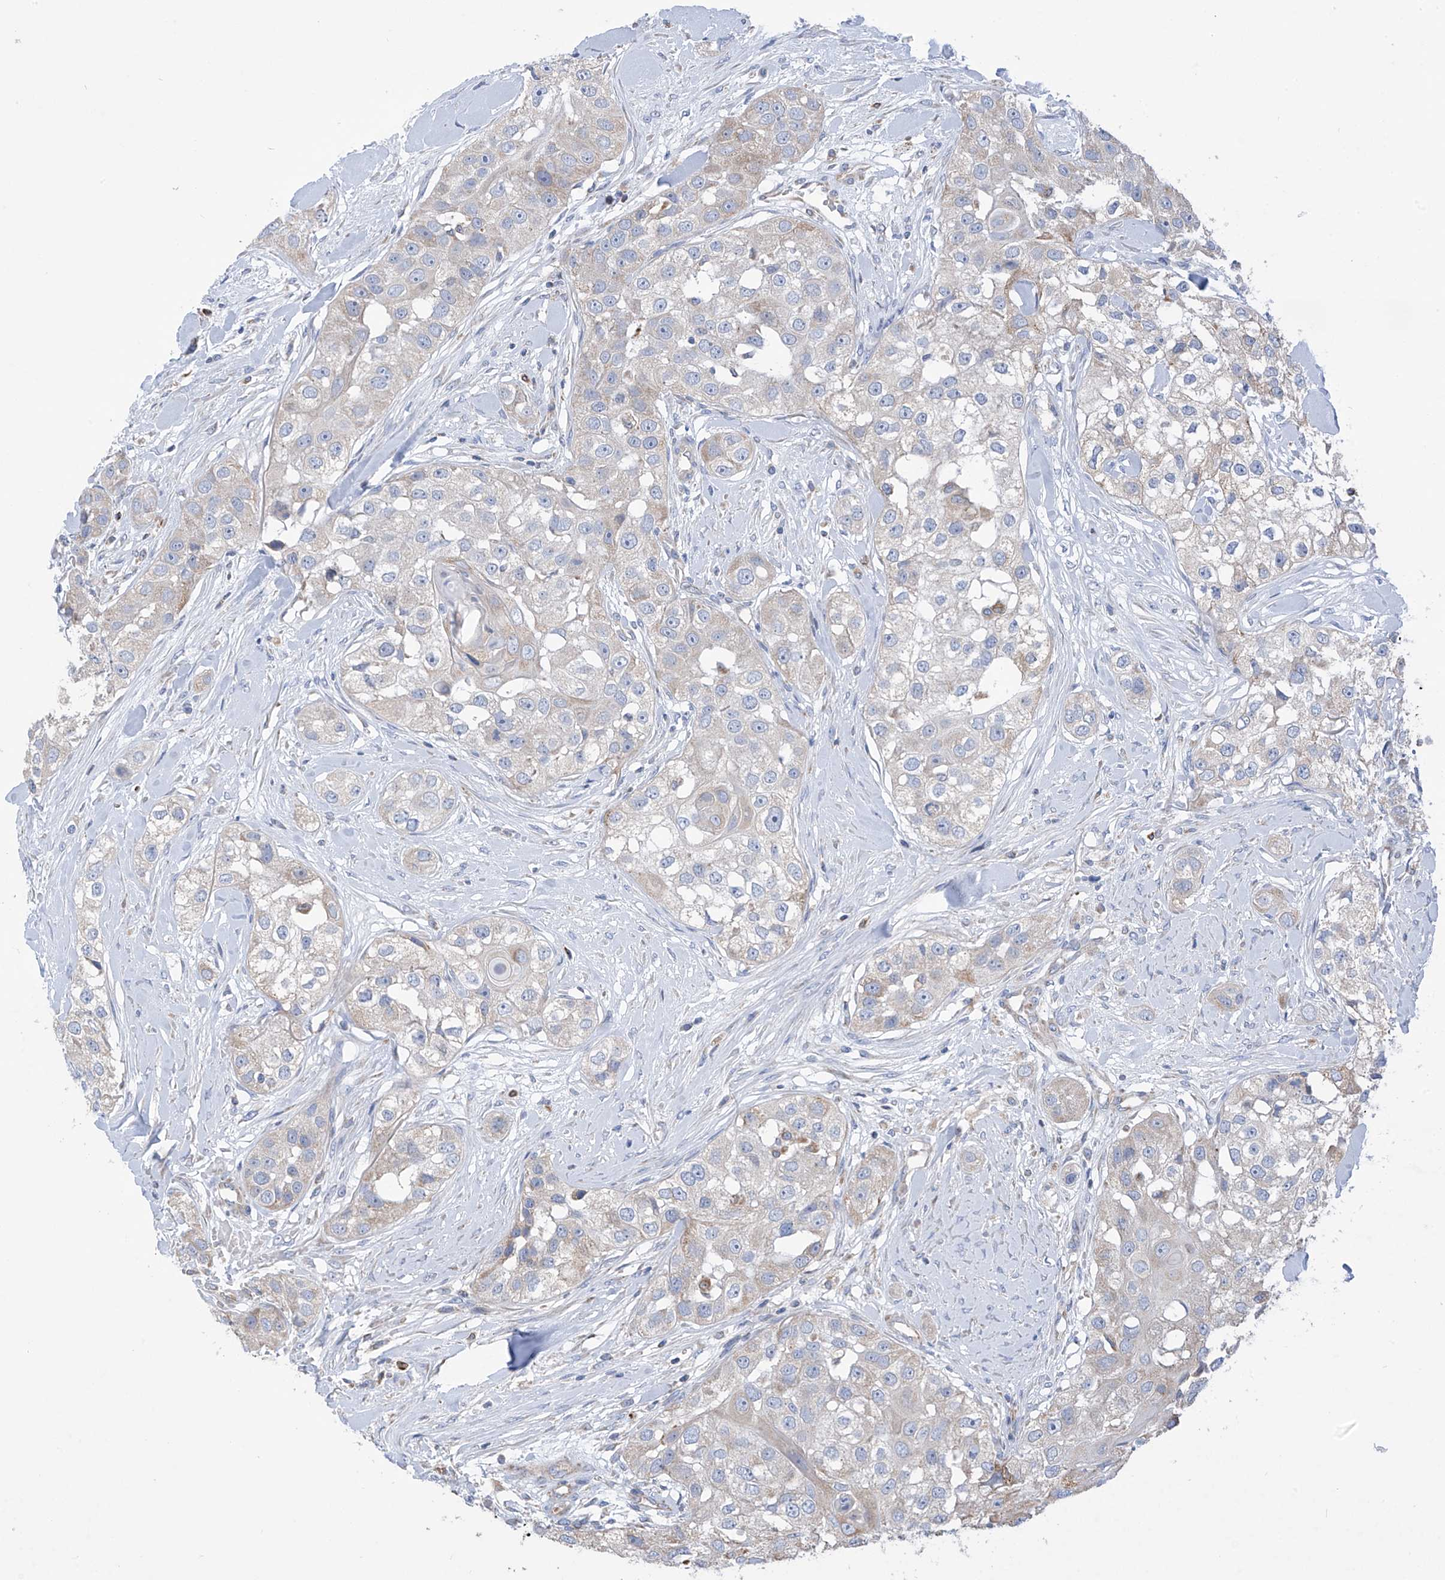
{"staining": {"intensity": "negative", "quantity": "none", "location": "none"}, "tissue": "head and neck cancer", "cell_type": "Tumor cells", "image_type": "cancer", "snomed": [{"axis": "morphology", "description": "Normal tissue, NOS"}, {"axis": "morphology", "description": "Squamous cell carcinoma, NOS"}, {"axis": "topography", "description": "Skeletal muscle"}, {"axis": "topography", "description": "Head-Neck"}], "caption": "Squamous cell carcinoma (head and neck) was stained to show a protein in brown. There is no significant expression in tumor cells.", "gene": "EIF5B", "patient": {"sex": "male", "age": 51}}